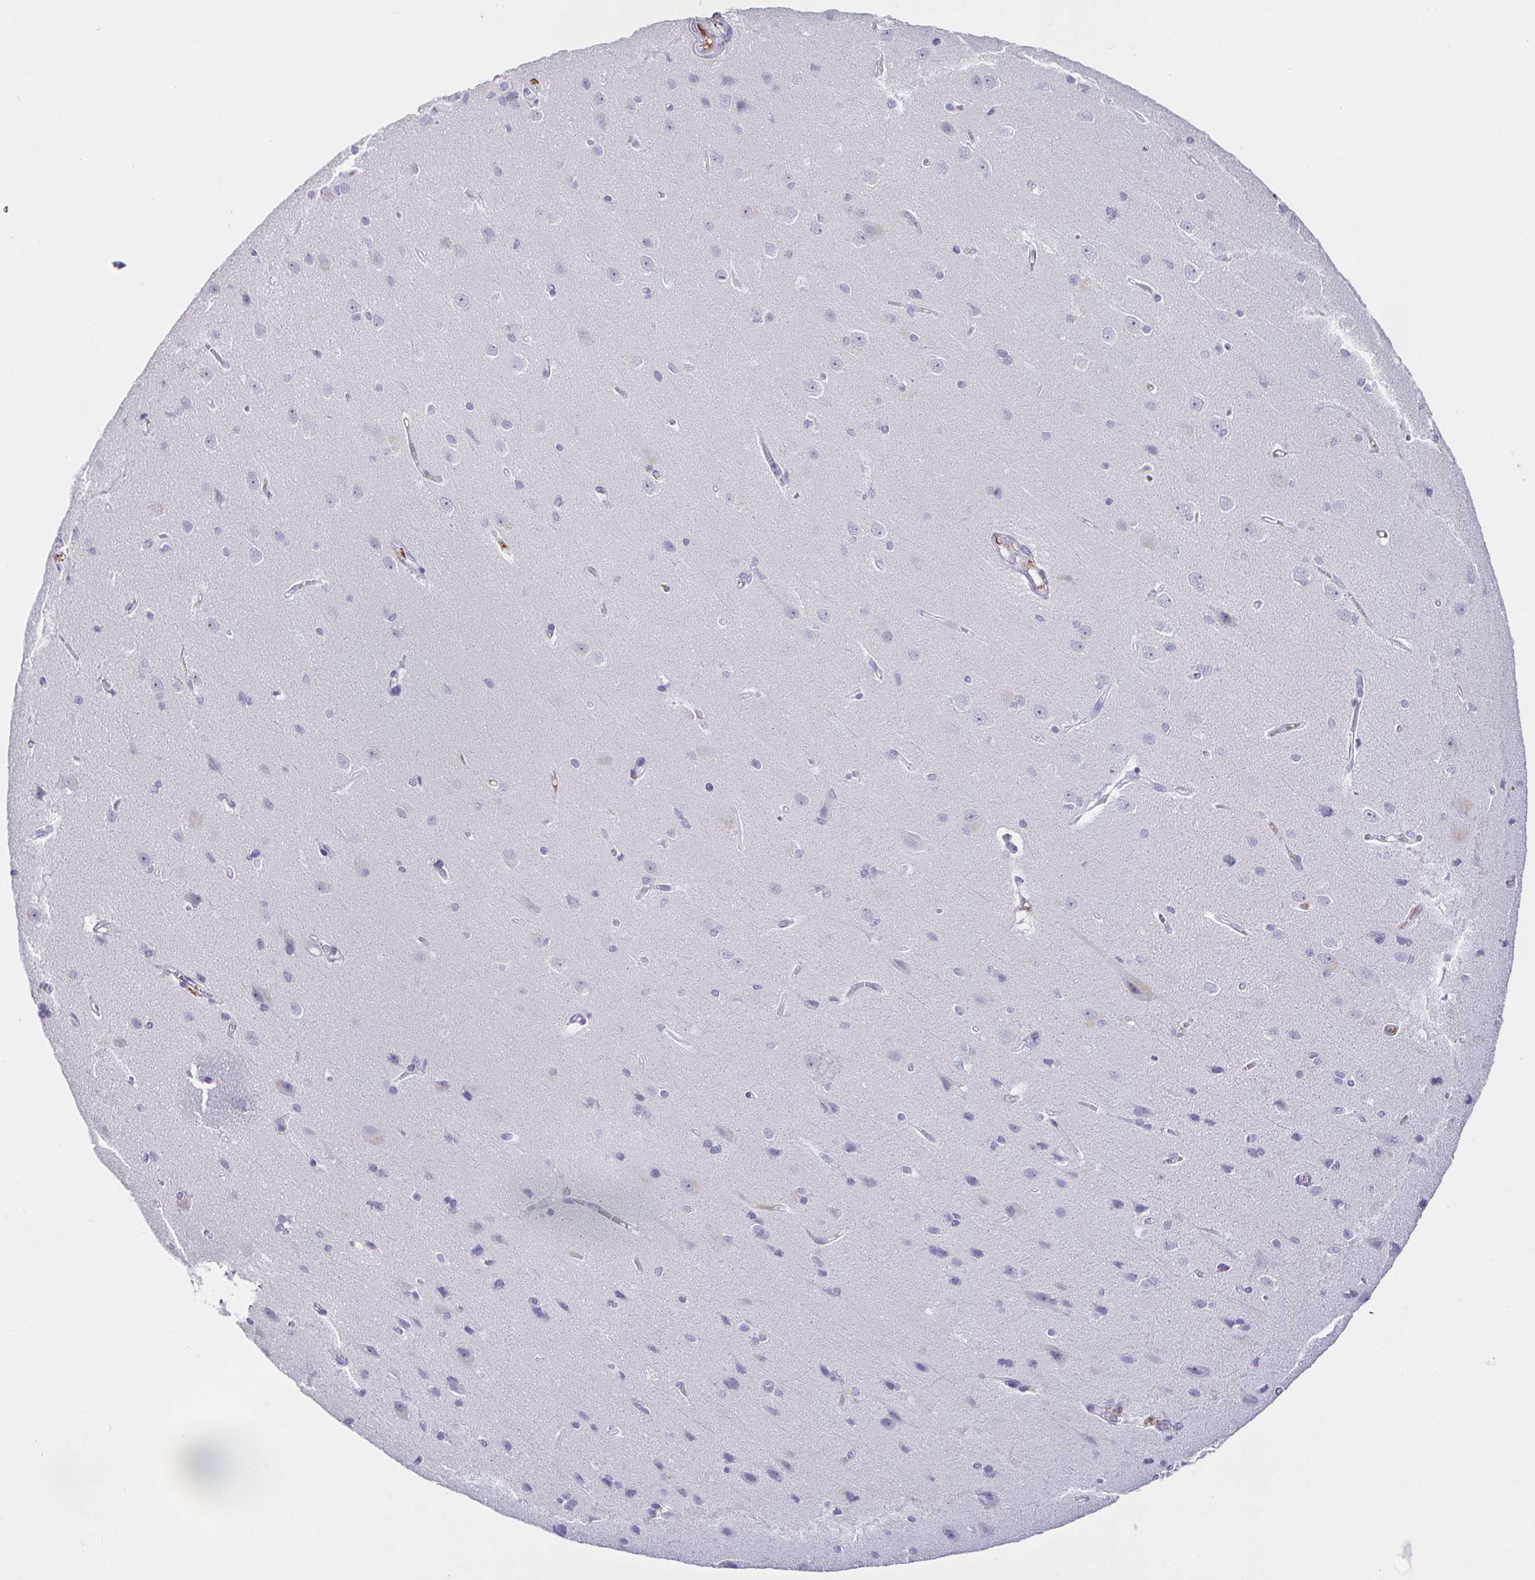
{"staining": {"intensity": "negative", "quantity": "none", "location": "none"}, "tissue": "cerebral cortex", "cell_type": "Endothelial cells", "image_type": "normal", "snomed": [{"axis": "morphology", "description": "Normal tissue, NOS"}, {"axis": "topography", "description": "Cerebral cortex"}], "caption": "DAB (3,3'-diaminobenzidine) immunohistochemical staining of benign human cerebral cortex reveals no significant staining in endothelial cells. (Stains: DAB immunohistochemistry with hematoxylin counter stain, Microscopy: brightfield microscopy at high magnification).", "gene": "SAA2", "patient": {"sex": "male", "age": 37}}